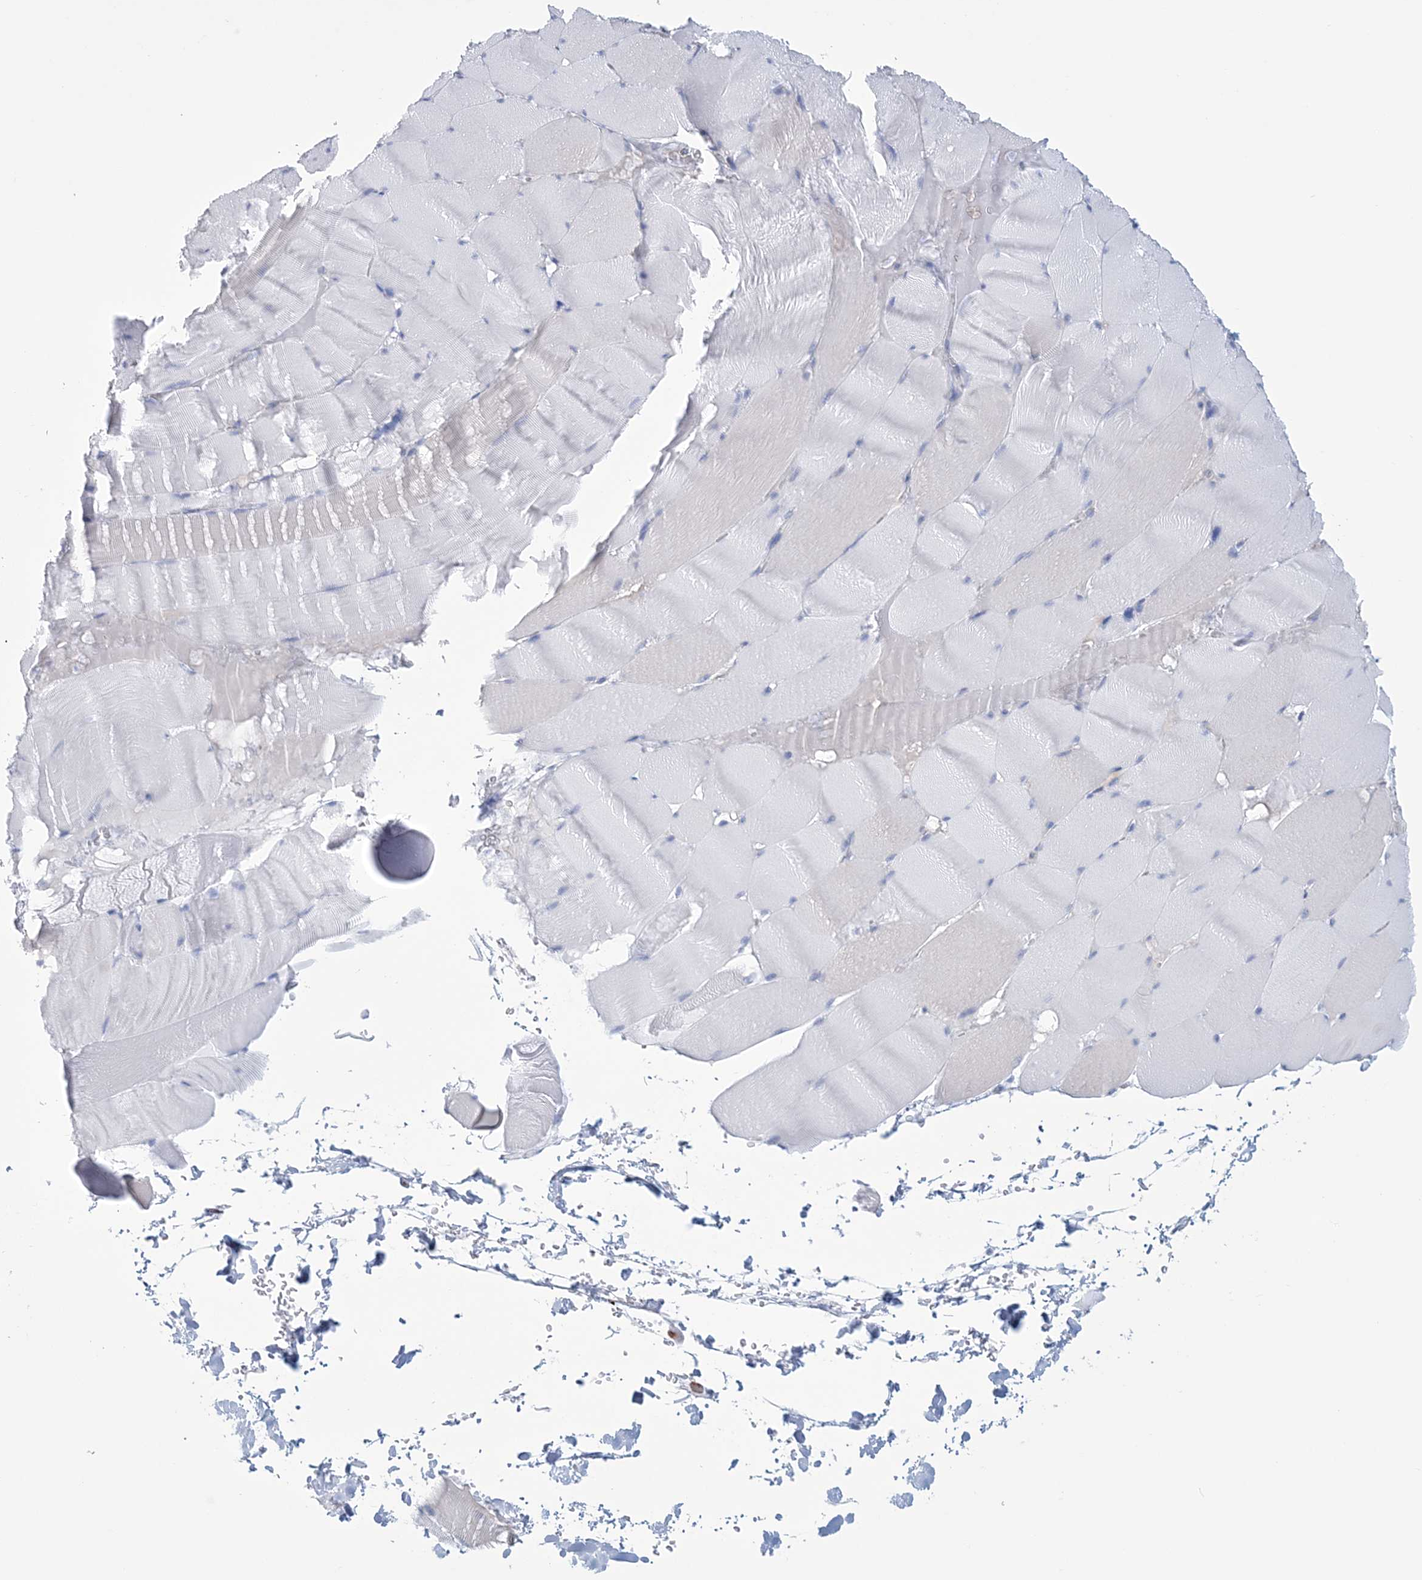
{"staining": {"intensity": "negative", "quantity": "none", "location": "none"}, "tissue": "skeletal muscle", "cell_type": "Myocytes", "image_type": "normal", "snomed": [{"axis": "morphology", "description": "Normal tissue, NOS"}, {"axis": "topography", "description": "Skeletal muscle"}], "caption": "IHC histopathology image of benign skeletal muscle stained for a protein (brown), which demonstrates no positivity in myocytes.", "gene": "DPCD", "patient": {"sex": "male", "age": 62}}